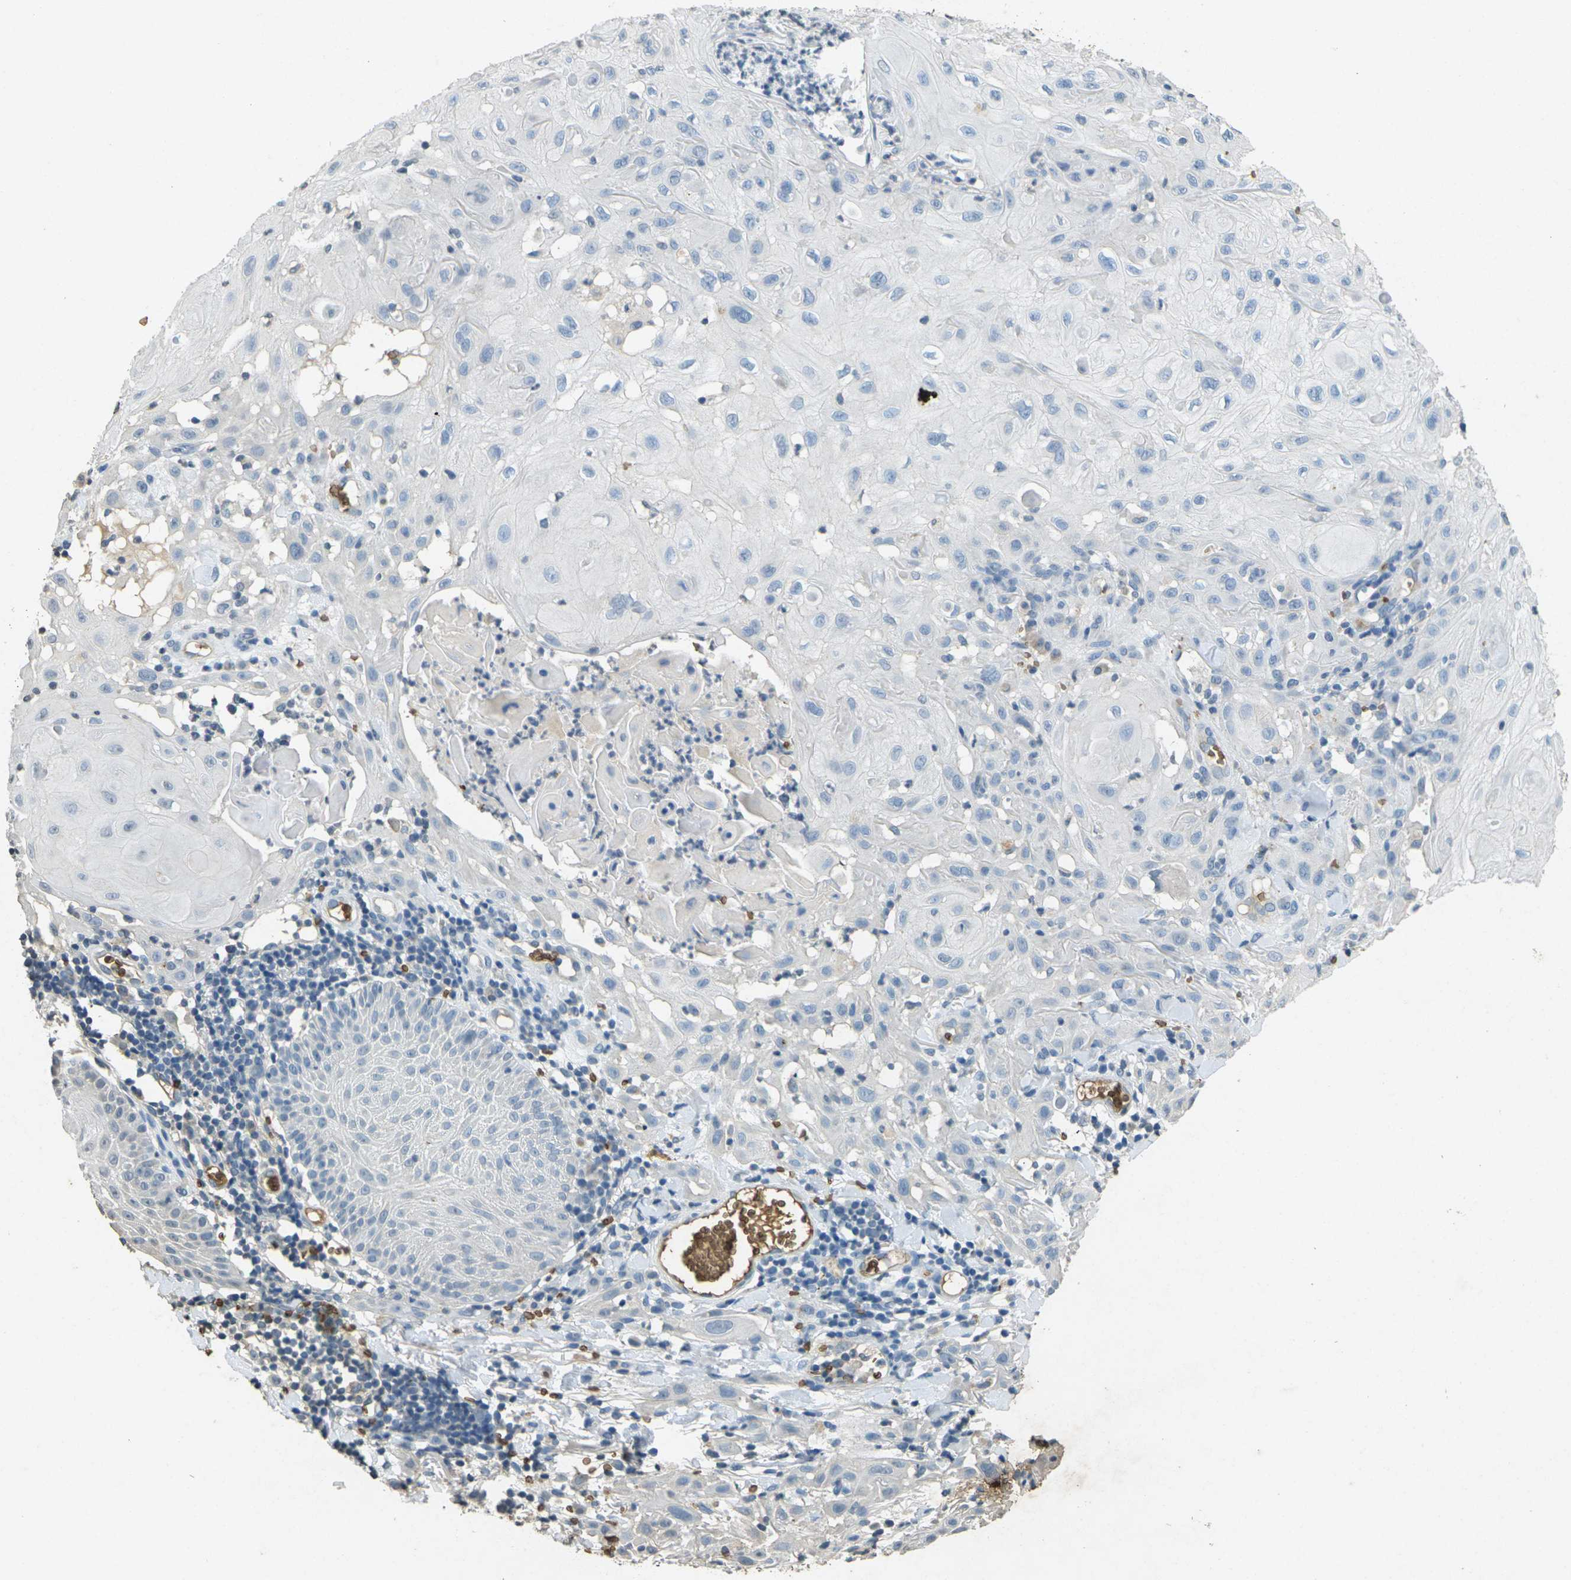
{"staining": {"intensity": "negative", "quantity": "none", "location": "none"}, "tissue": "skin cancer", "cell_type": "Tumor cells", "image_type": "cancer", "snomed": [{"axis": "morphology", "description": "Squamous cell carcinoma, NOS"}, {"axis": "topography", "description": "Skin"}], "caption": "Squamous cell carcinoma (skin) stained for a protein using IHC reveals no positivity tumor cells.", "gene": "HBB", "patient": {"sex": "male", "age": 24}}